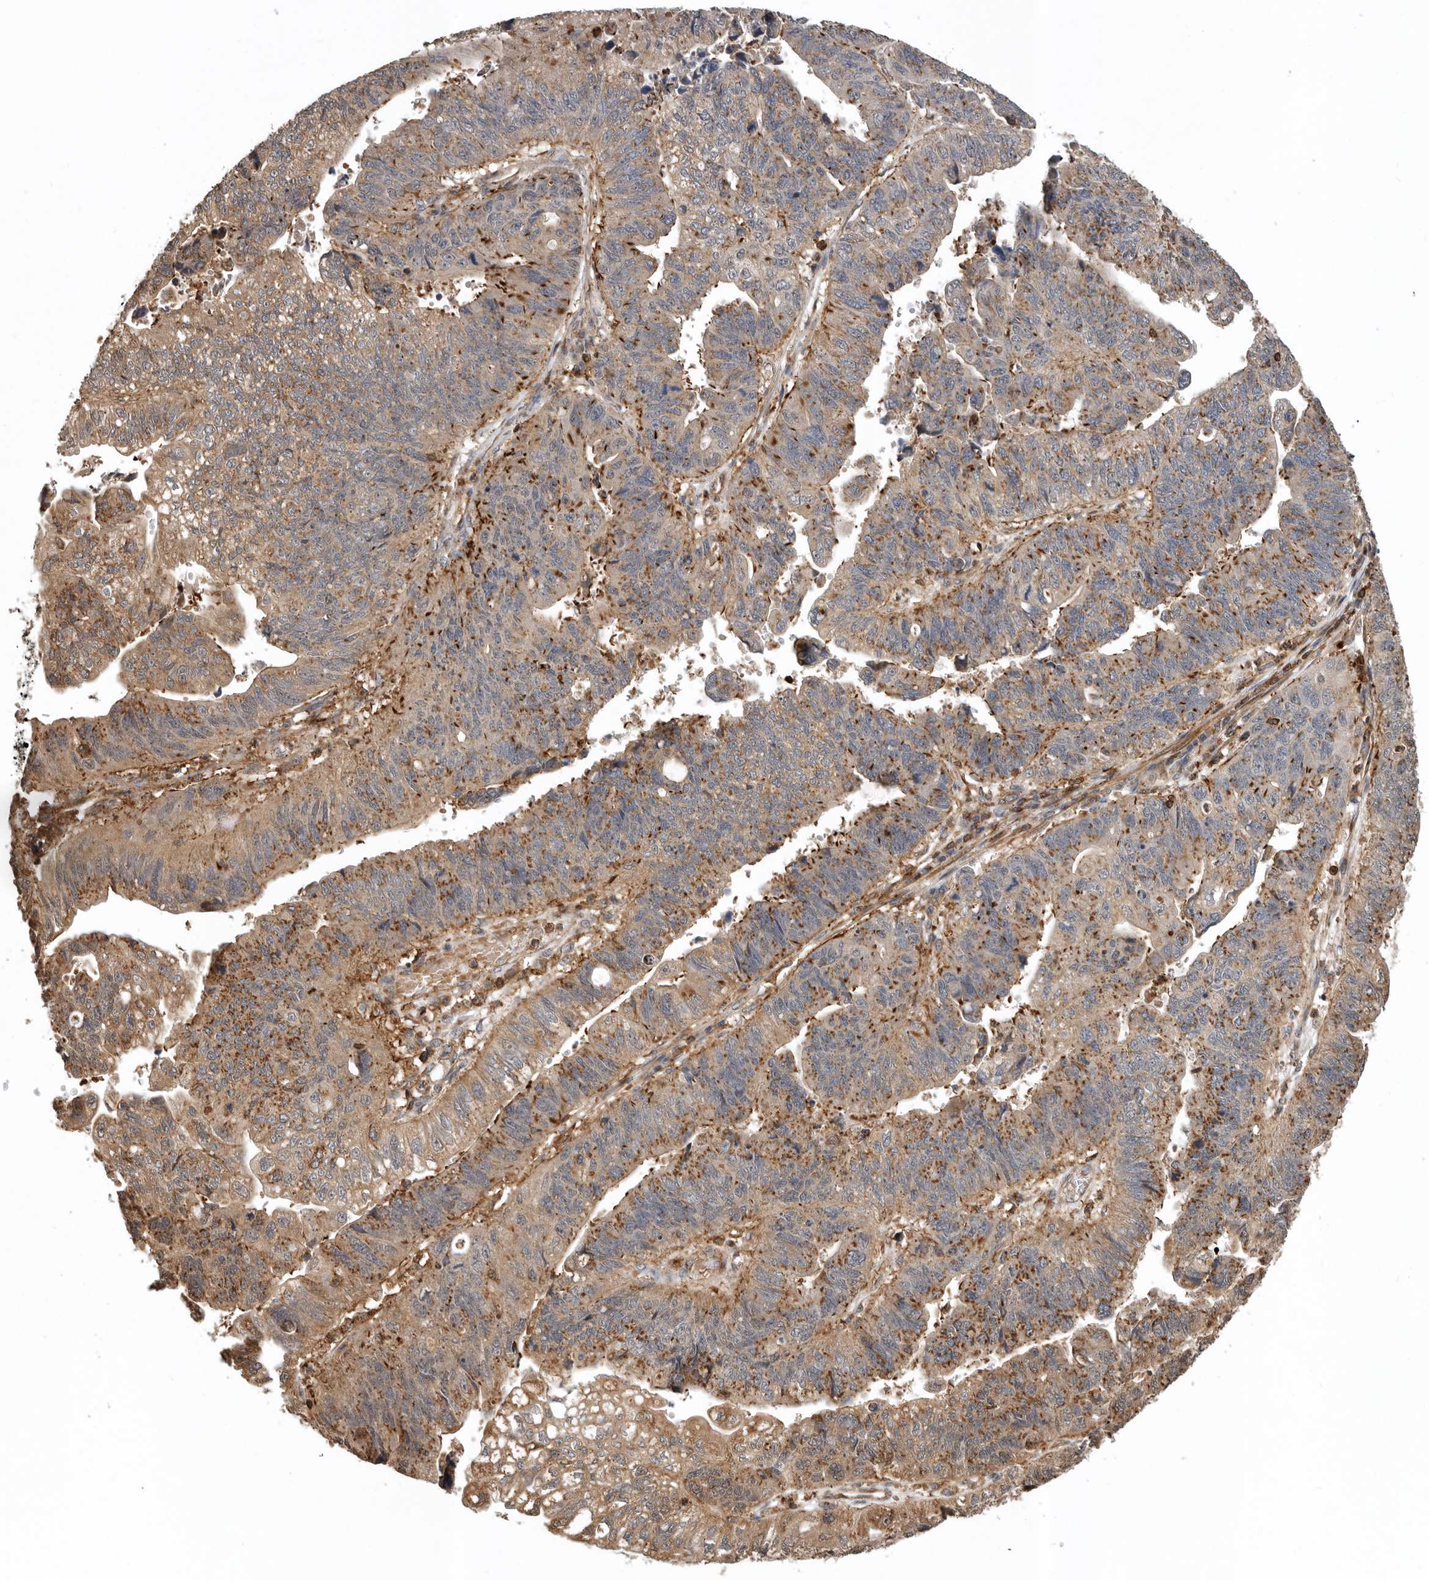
{"staining": {"intensity": "moderate", "quantity": "25%-75%", "location": "cytoplasmic/membranous"}, "tissue": "stomach cancer", "cell_type": "Tumor cells", "image_type": "cancer", "snomed": [{"axis": "morphology", "description": "Adenocarcinoma, NOS"}, {"axis": "topography", "description": "Stomach"}], "caption": "This micrograph shows stomach adenocarcinoma stained with IHC to label a protein in brown. The cytoplasmic/membranous of tumor cells show moderate positivity for the protein. Nuclei are counter-stained blue.", "gene": "RNF157", "patient": {"sex": "male", "age": 59}}